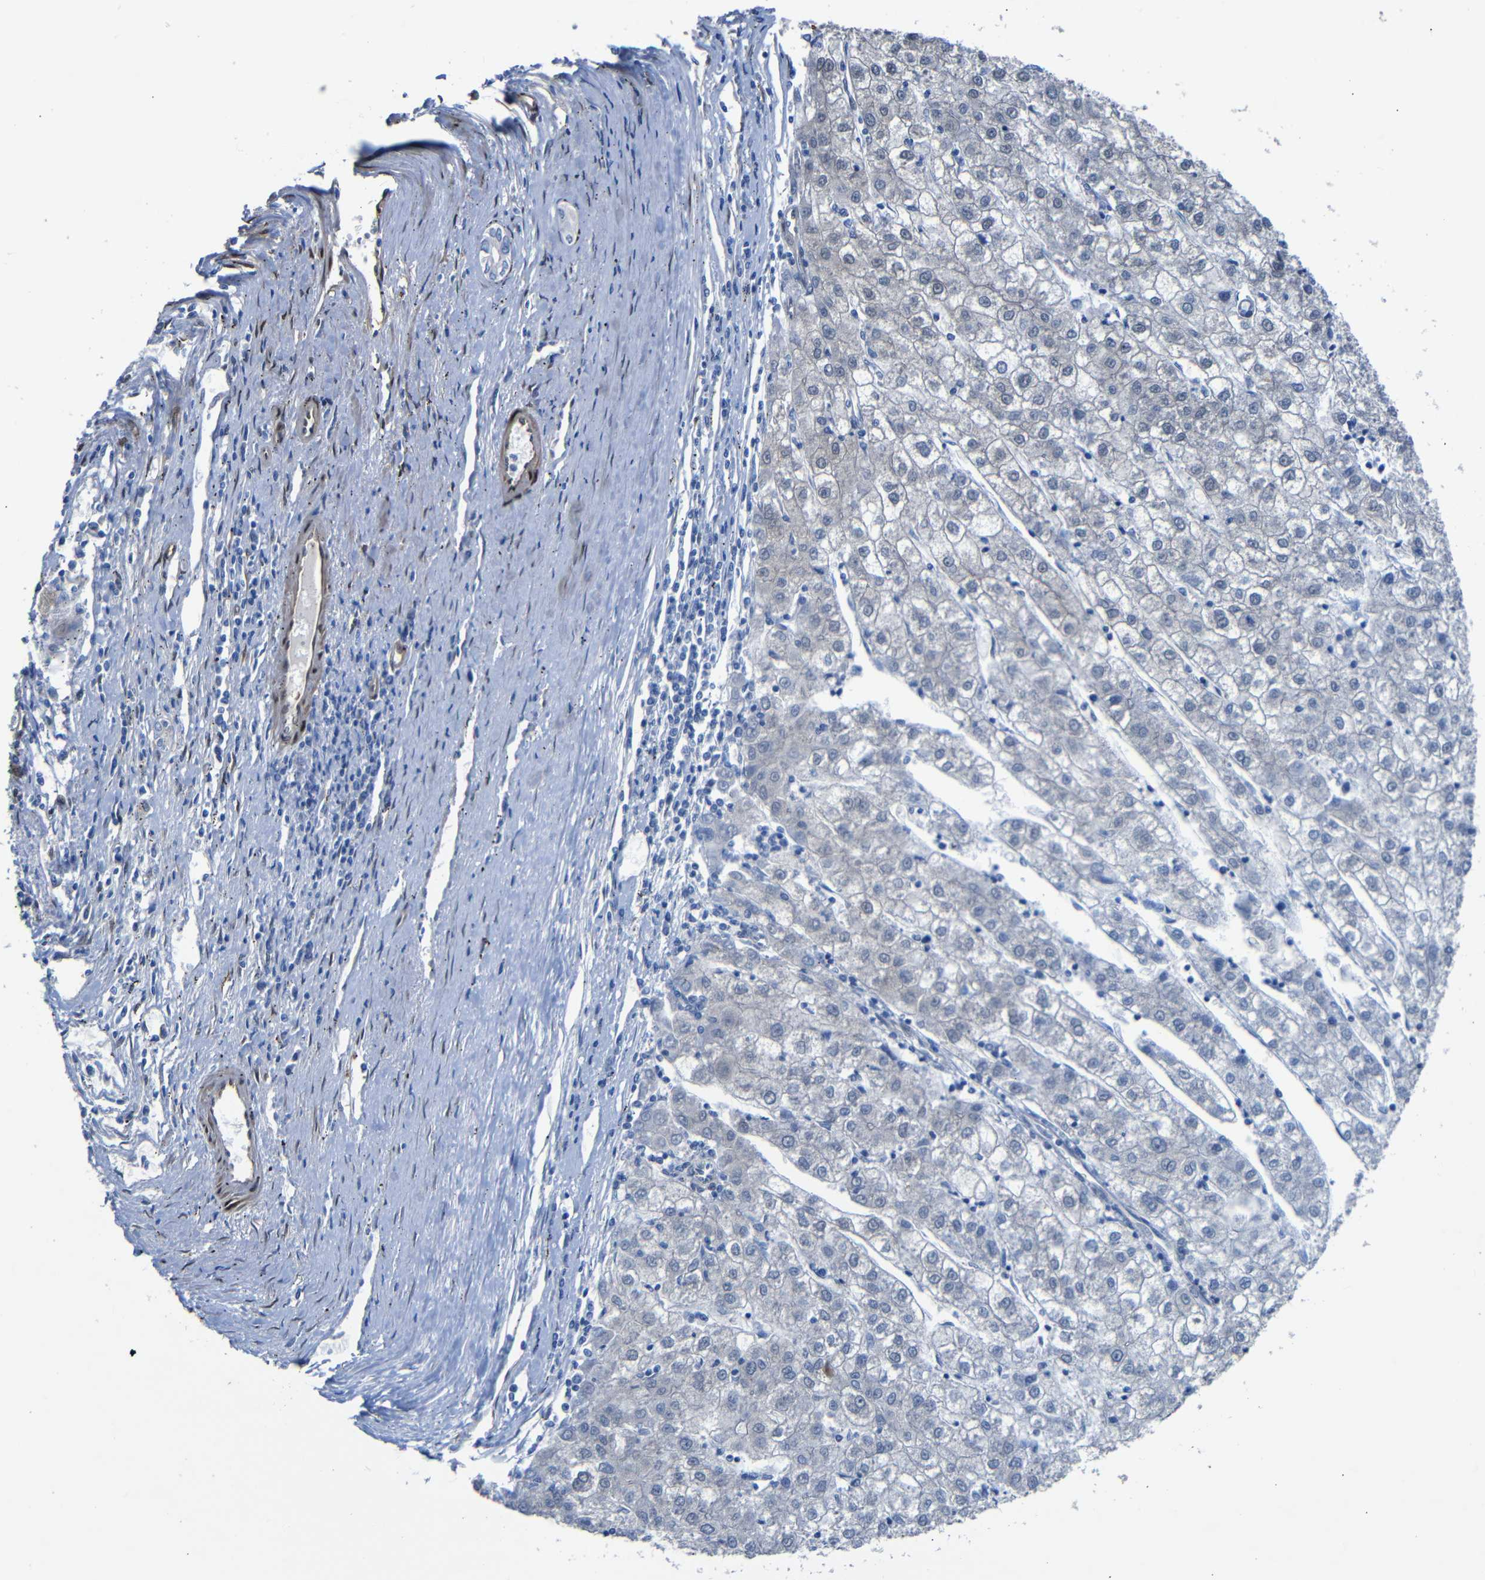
{"staining": {"intensity": "negative", "quantity": "none", "location": "none"}, "tissue": "liver cancer", "cell_type": "Tumor cells", "image_type": "cancer", "snomed": [{"axis": "morphology", "description": "Carcinoma, Hepatocellular, NOS"}, {"axis": "topography", "description": "Liver"}], "caption": "Human liver cancer stained for a protein using immunohistochemistry (IHC) reveals no expression in tumor cells.", "gene": "YAP1", "patient": {"sex": "male", "age": 72}}